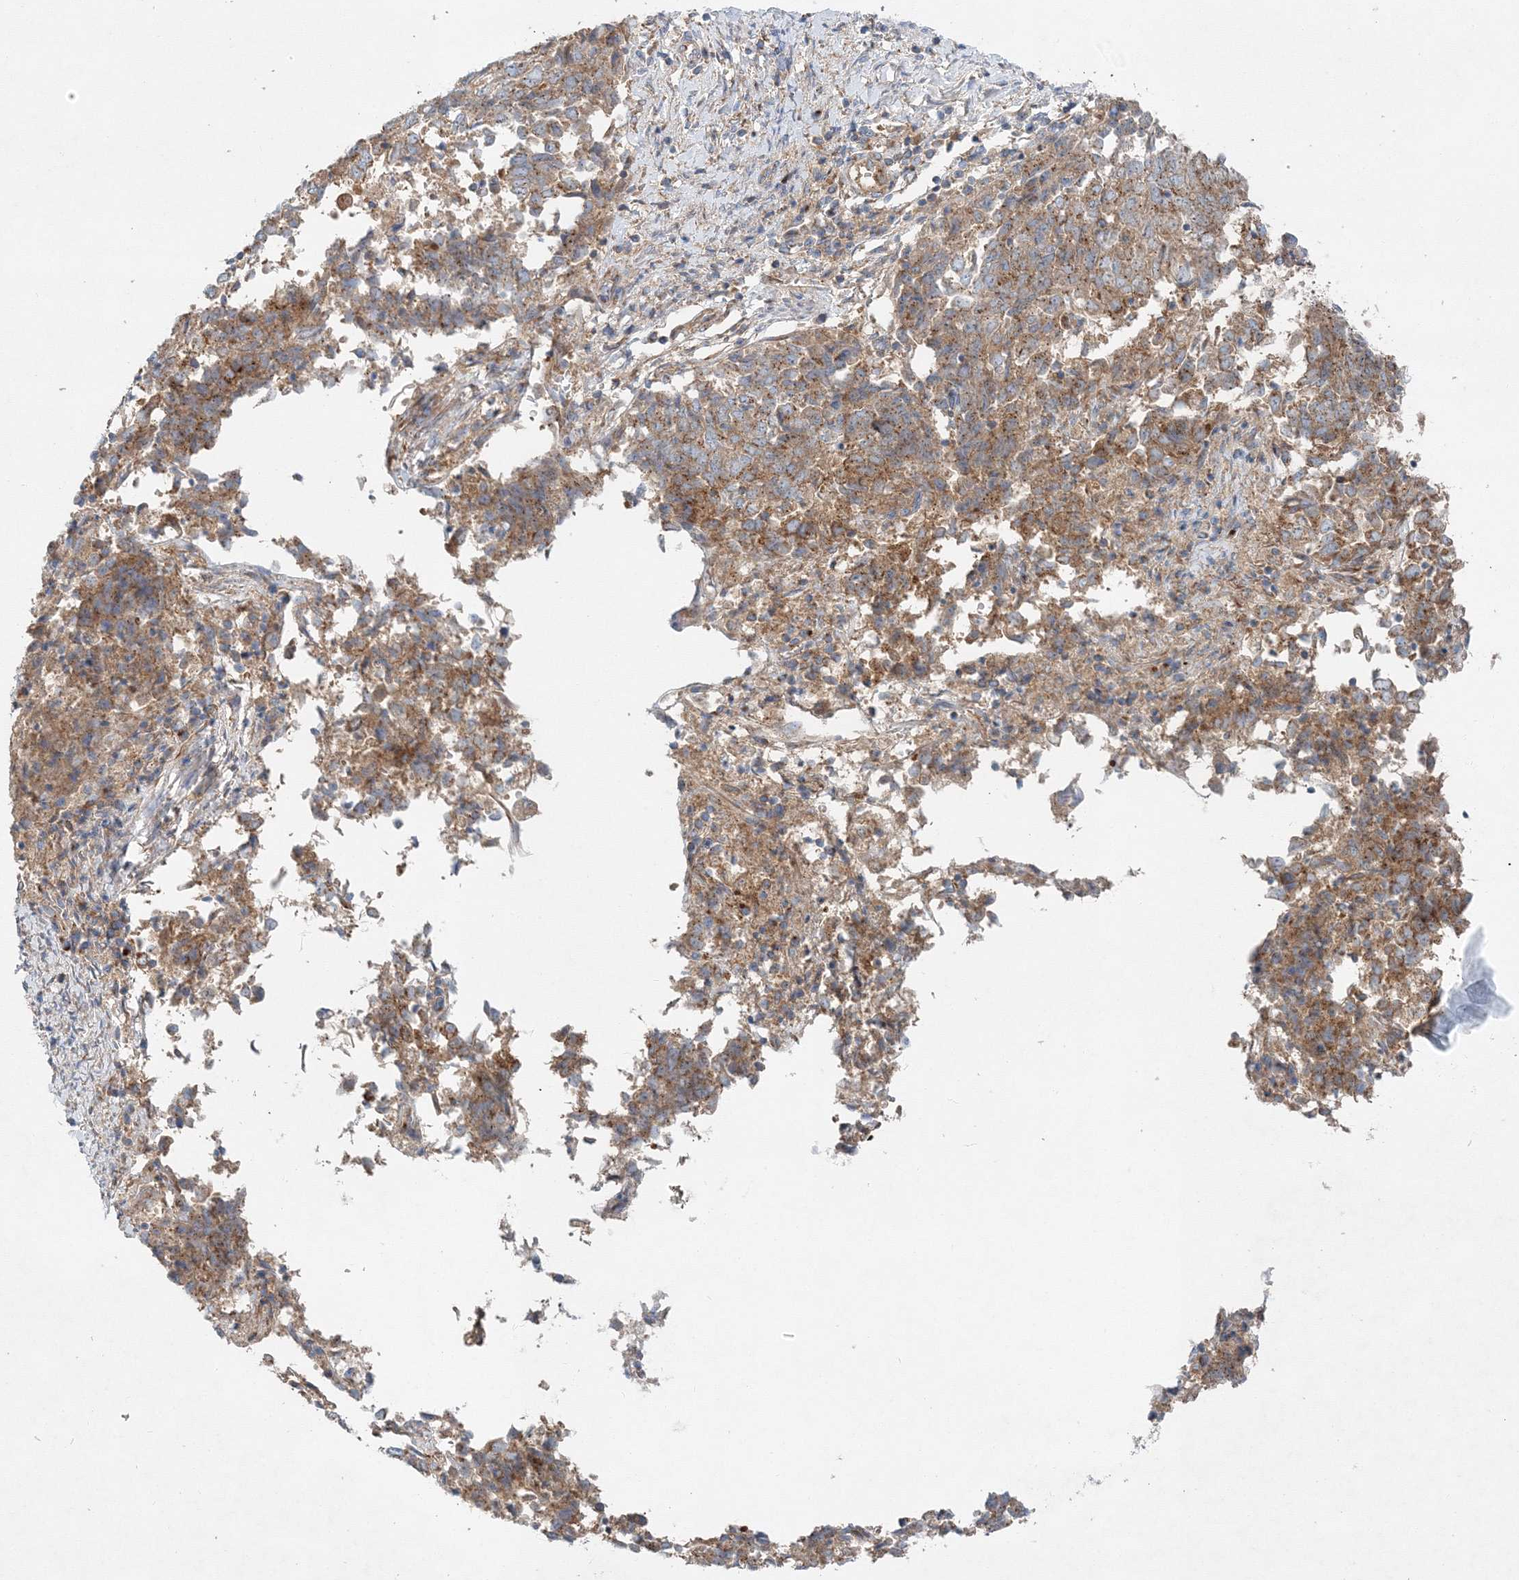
{"staining": {"intensity": "moderate", "quantity": ">75%", "location": "cytoplasmic/membranous"}, "tissue": "endometrial cancer", "cell_type": "Tumor cells", "image_type": "cancer", "snomed": [{"axis": "morphology", "description": "Adenocarcinoma, NOS"}, {"axis": "topography", "description": "Endometrium"}], "caption": "An image of endometrial adenocarcinoma stained for a protein reveals moderate cytoplasmic/membranous brown staining in tumor cells.", "gene": "SEC23IP", "patient": {"sex": "female", "age": 80}}